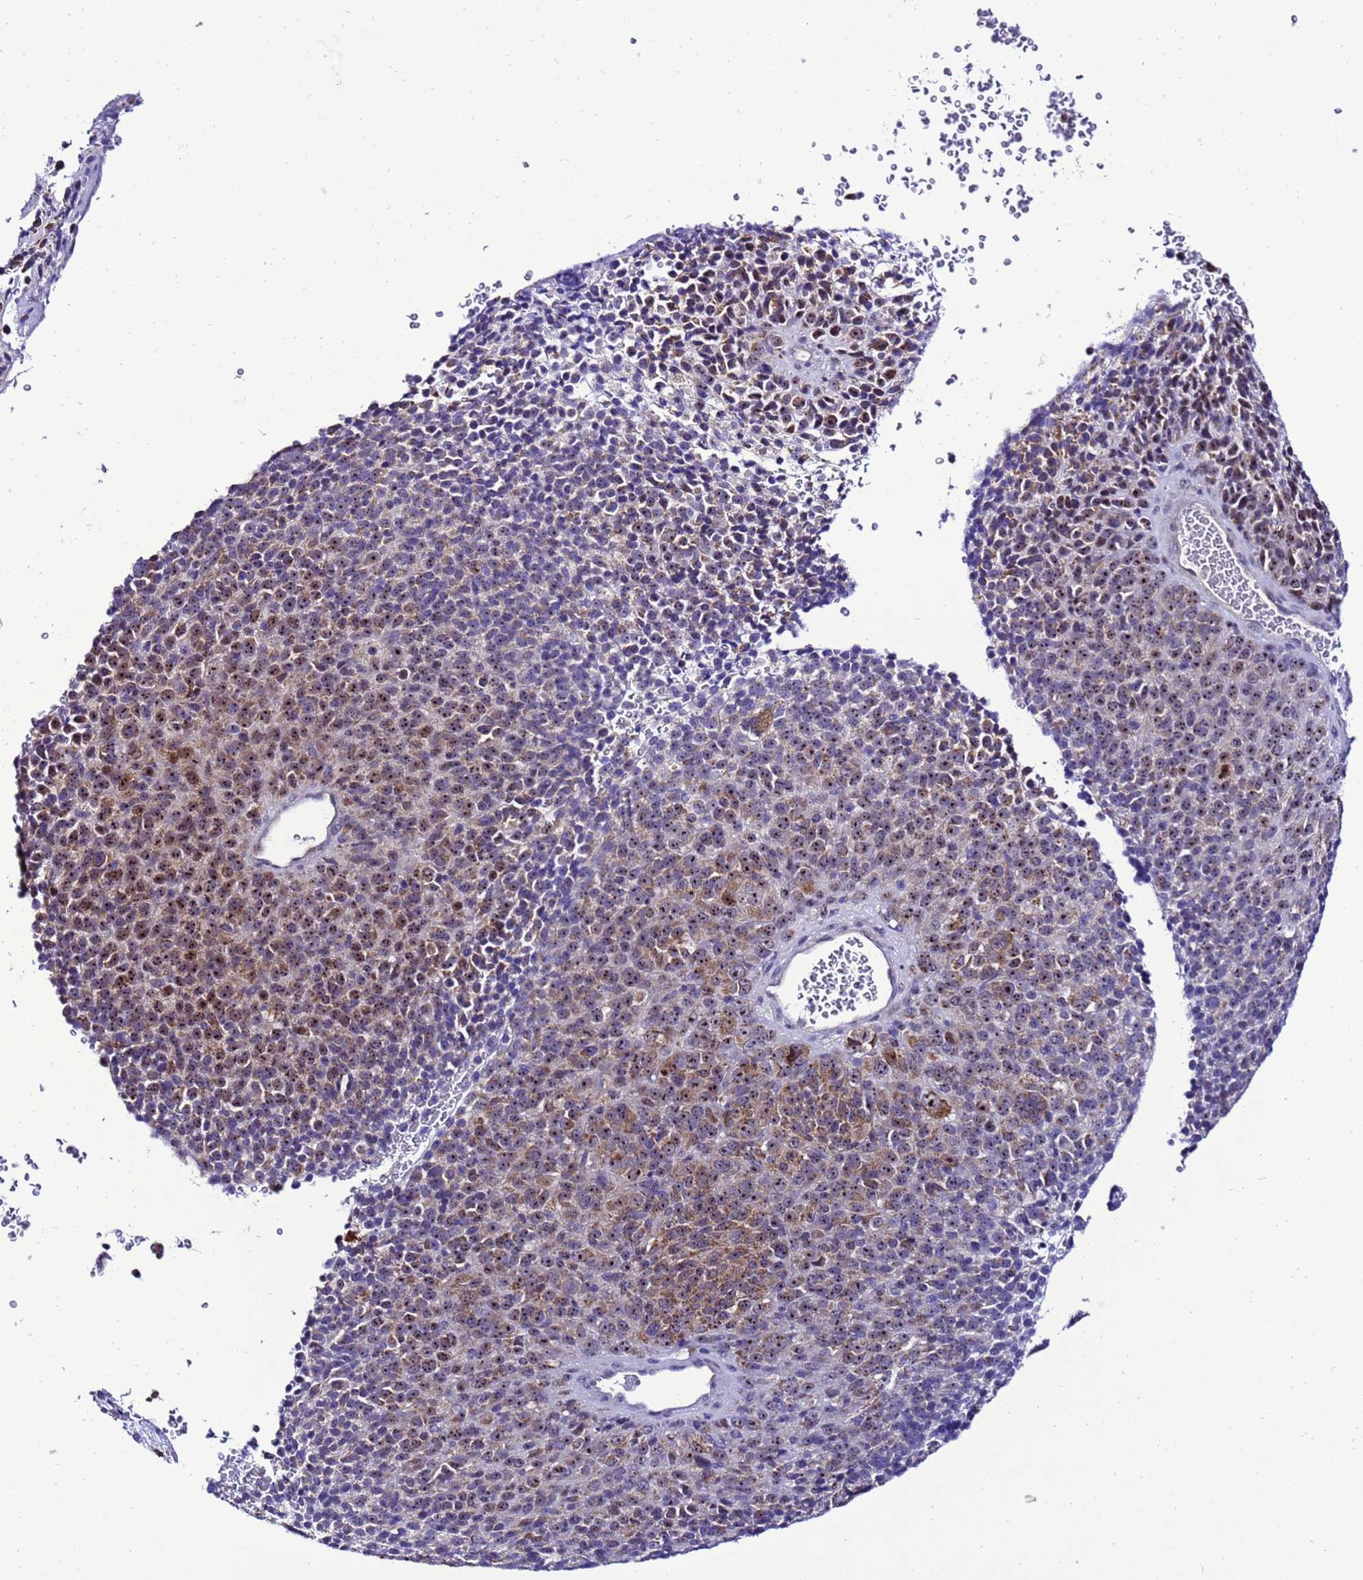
{"staining": {"intensity": "moderate", "quantity": ">75%", "location": "cytoplasmic/membranous,nuclear"}, "tissue": "melanoma", "cell_type": "Tumor cells", "image_type": "cancer", "snomed": [{"axis": "morphology", "description": "Malignant melanoma, Metastatic site"}, {"axis": "topography", "description": "Brain"}], "caption": "Malignant melanoma (metastatic site) was stained to show a protein in brown. There is medium levels of moderate cytoplasmic/membranous and nuclear expression in approximately >75% of tumor cells.", "gene": "DPH6", "patient": {"sex": "female", "age": 56}}